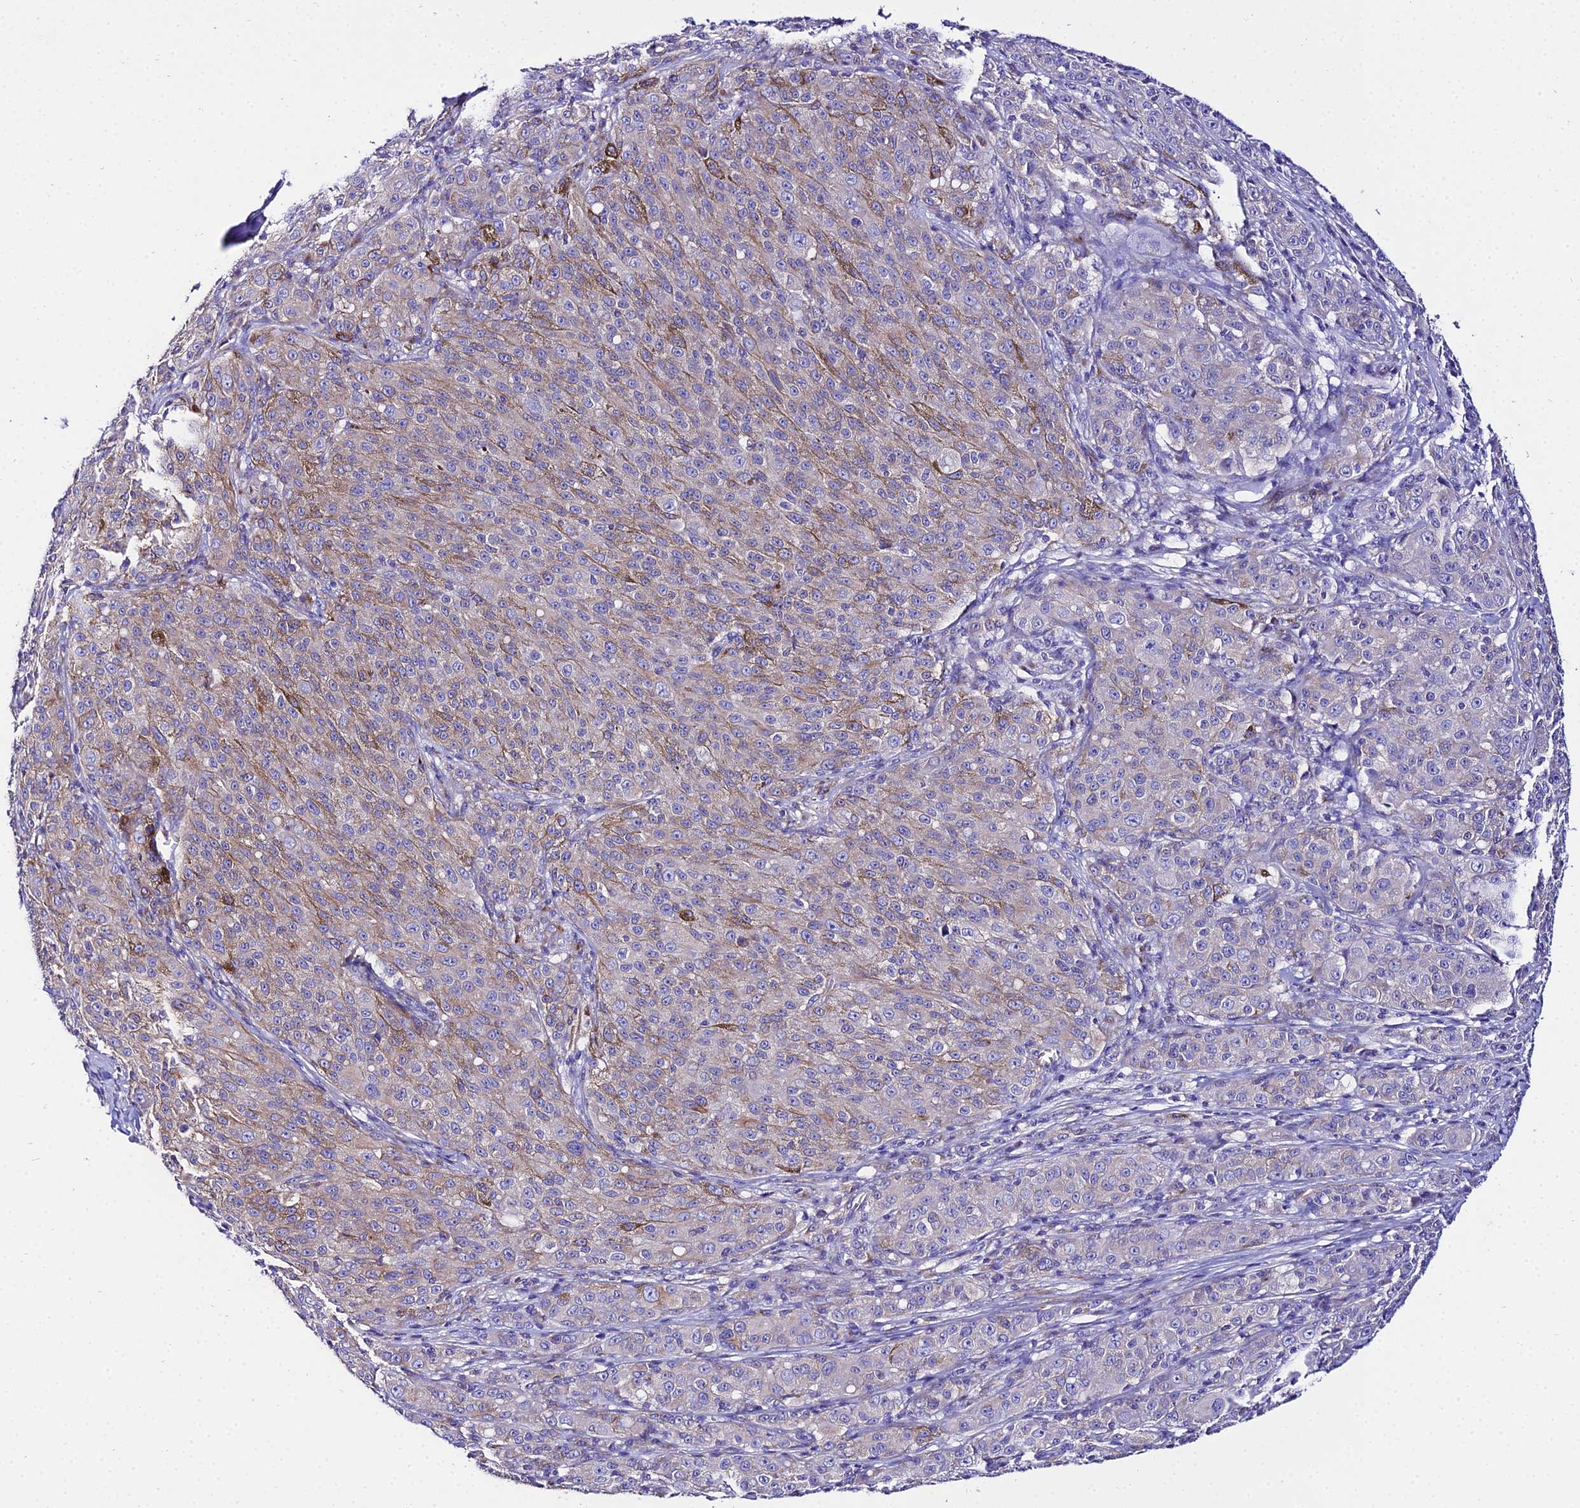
{"staining": {"intensity": "negative", "quantity": "none", "location": "none"}, "tissue": "melanoma", "cell_type": "Tumor cells", "image_type": "cancer", "snomed": [{"axis": "morphology", "description": "Malignant melanoma, NOS"}, {"axis": "topography", "description": "Skin"}], "caption": "A photomicrograph of melanoma stained for a protein displays no brown staining in tumor cells.", "gene": "TUBA3D", "patient": {"sex": "female", "age": 52}}